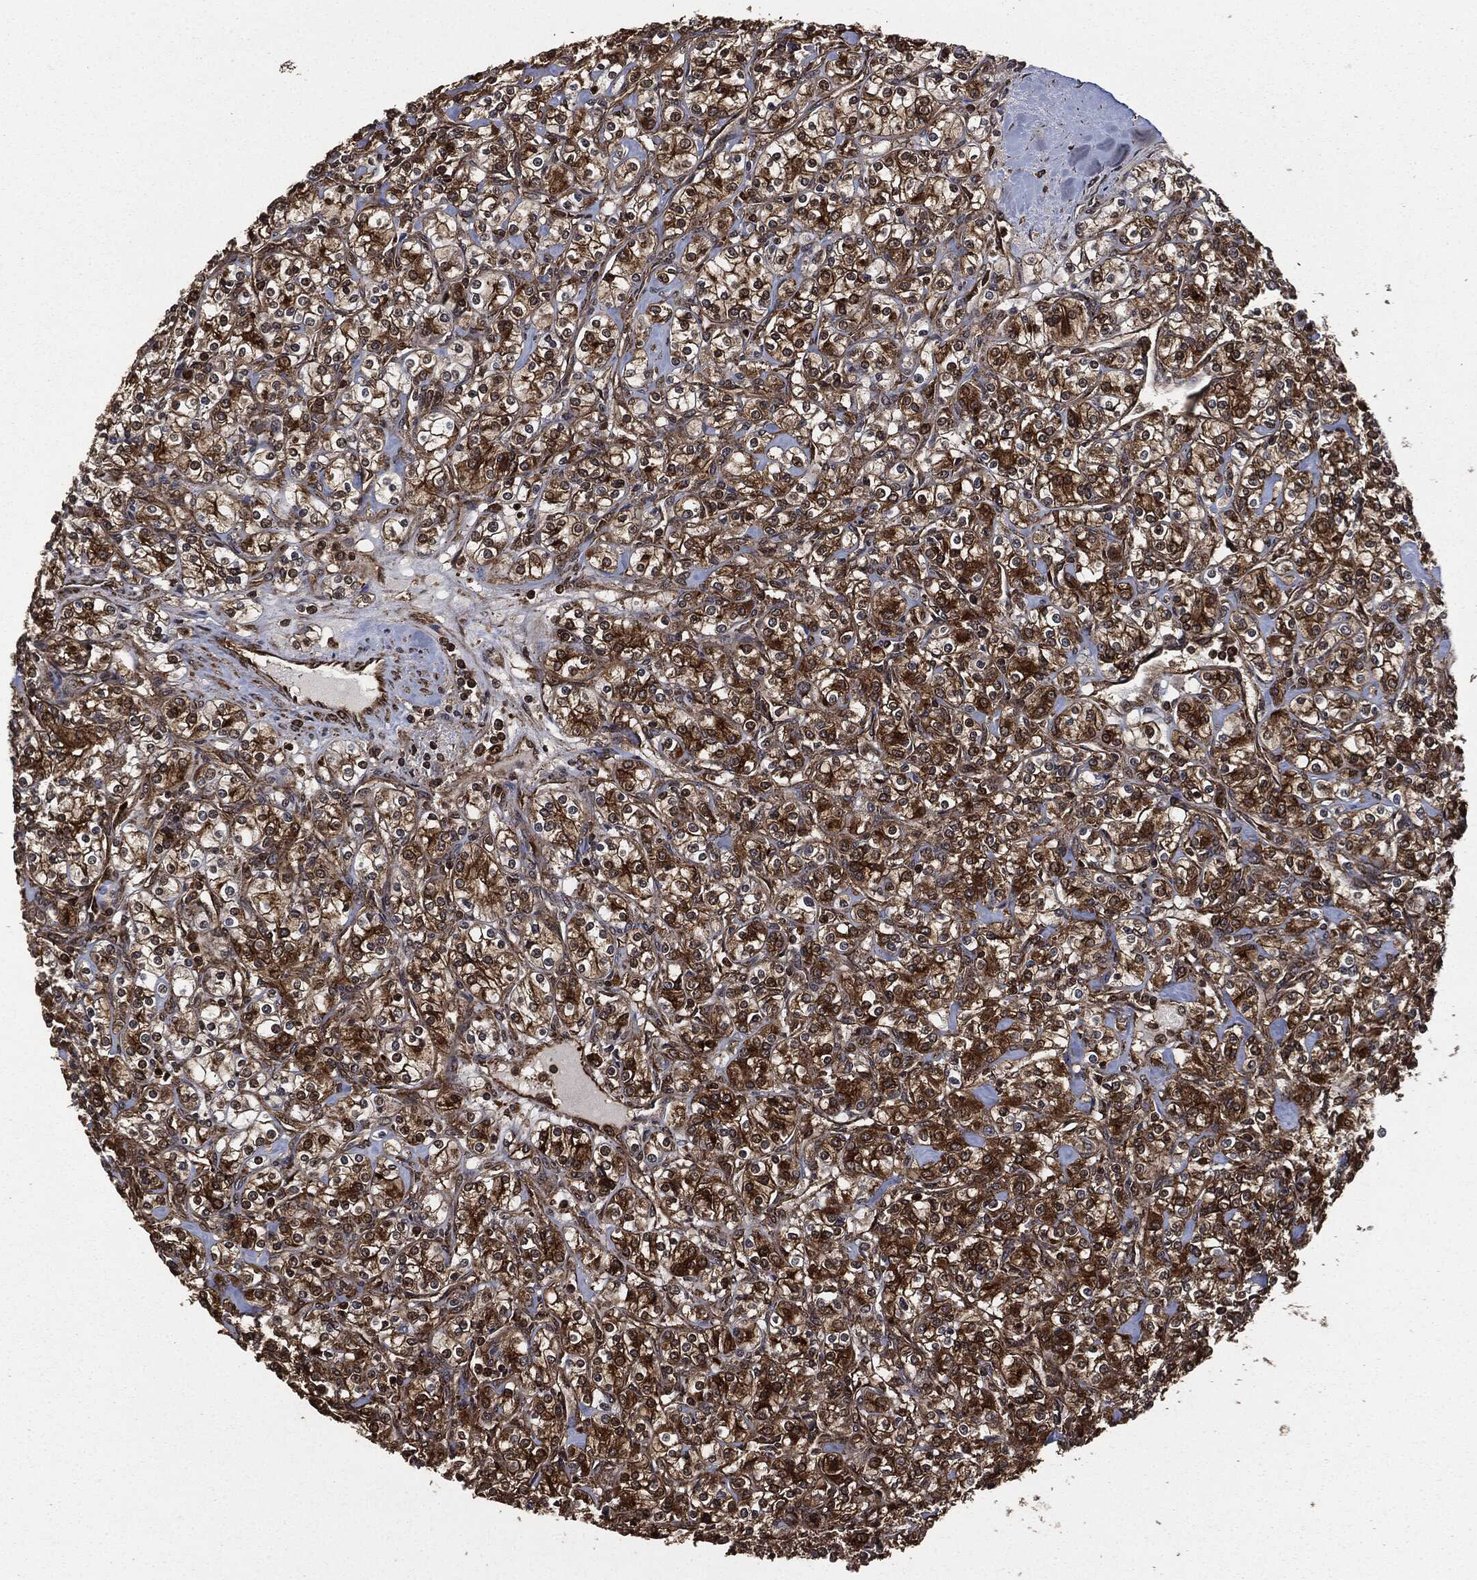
{"staining": {"intensity": "moderate", "quantity": ">75%", "location": "cytoplasmic/membranous"}, "tissue": "renal cancer", "cell_type": "Tumor cells", "image_type": "cancer", "snomed": [{"axis": "morphology", "description": "Adenocarcinoma, NOS"}, {"axis": "topography", "description": "Kidney"}], "caption": "Tumor cells exhibit medium levels of moderate cytoplasmic/membranous expression in about >75% of cells in renal cancer.", "gene": "HRAS", "patient": {"sex": "male", "age": 77}}